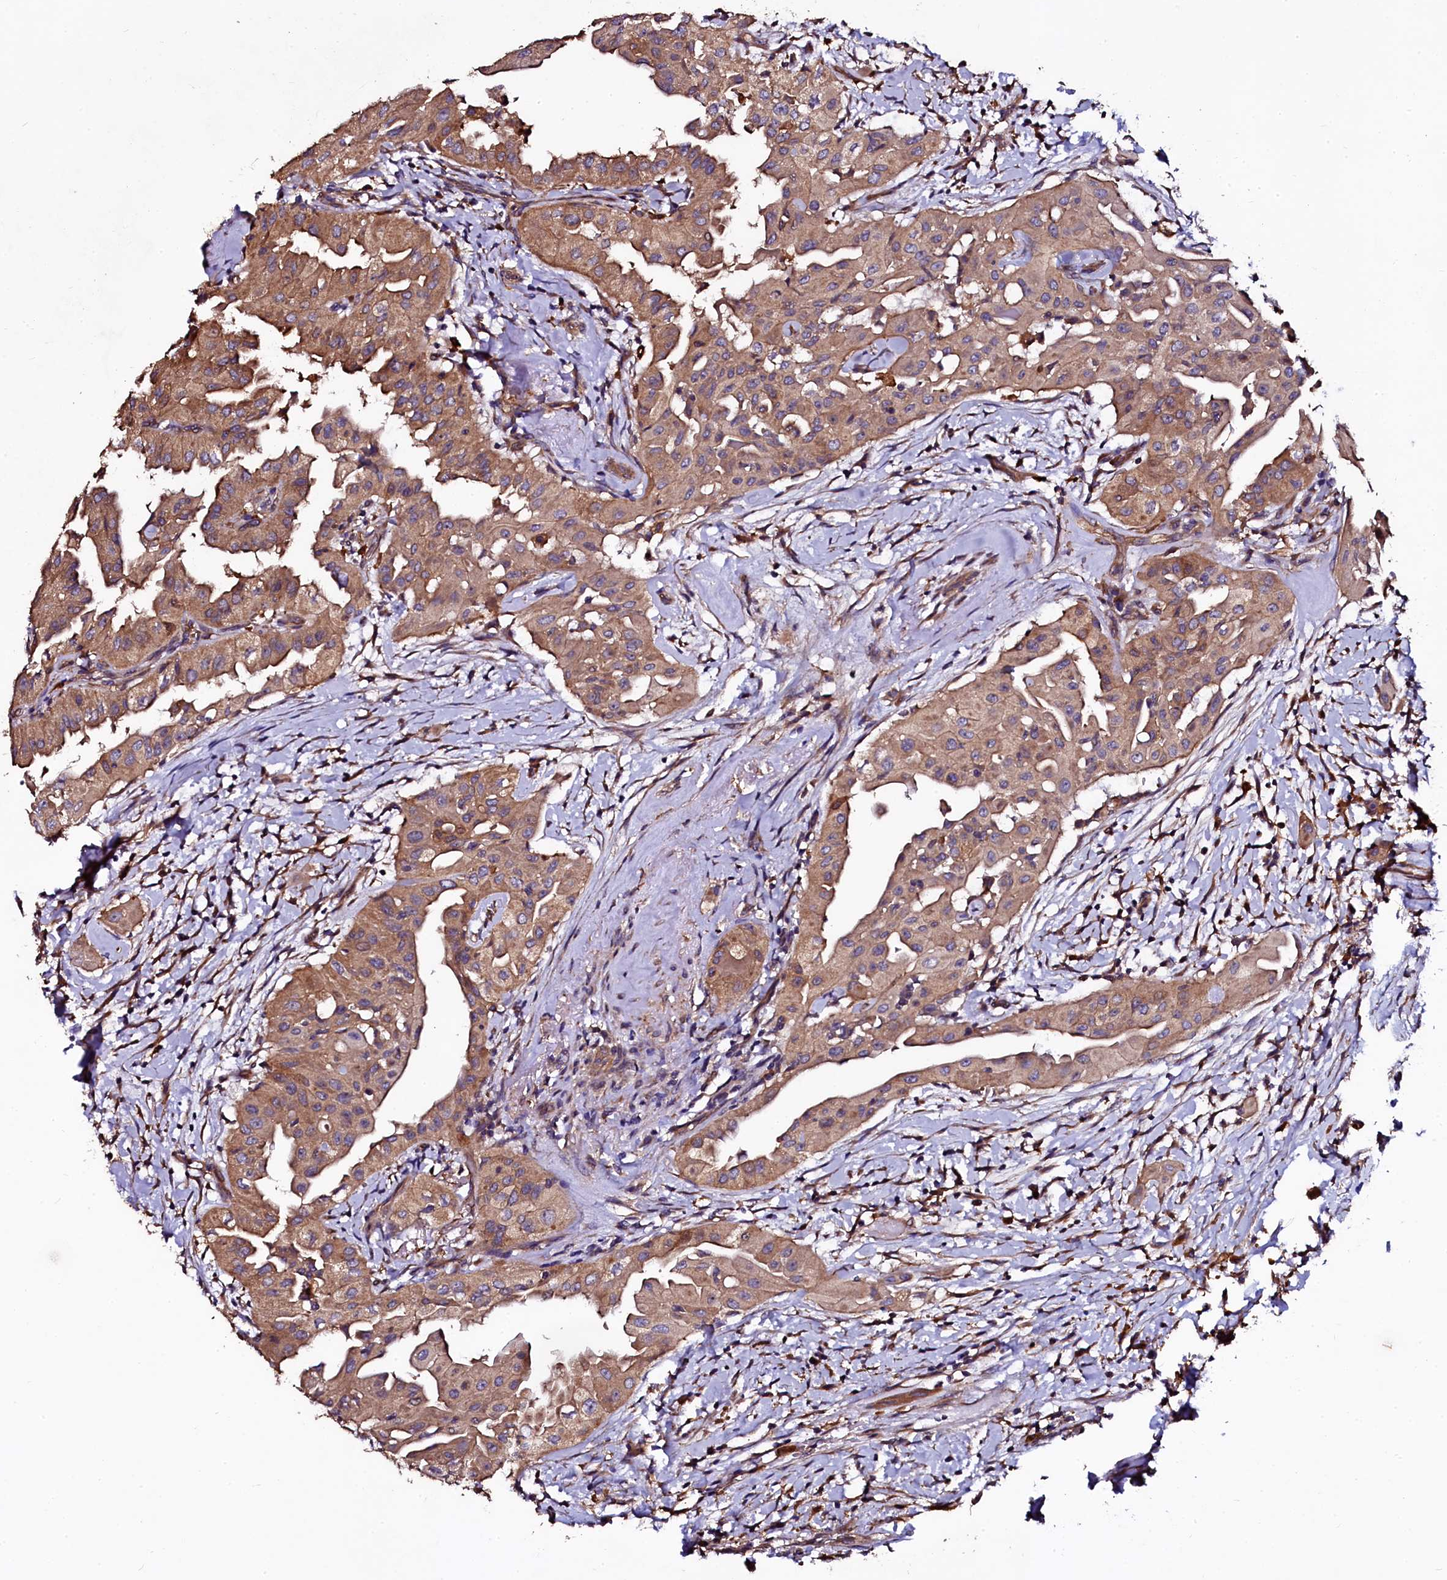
{"staining": {"intensity": "moderate", "quantity": ">75%", "location": "cytoplasmic/membranous"}, "tissue": "thyroid cancer", "cell_type": "Tumor cells", "image_type": "cancer", "snomed": [{"axis": "morphology", "description": "Papillary adenocarcinoma, NOS"}, {"axis": "topography", "description": "Thyroid gland"}], "caption": "Thyroid papillary adenocarcinoma stained with a protein marker shows moderate staining in tumor cells.", "gene": "APPL2", "patient": {"sex": "female", "age": 59}}